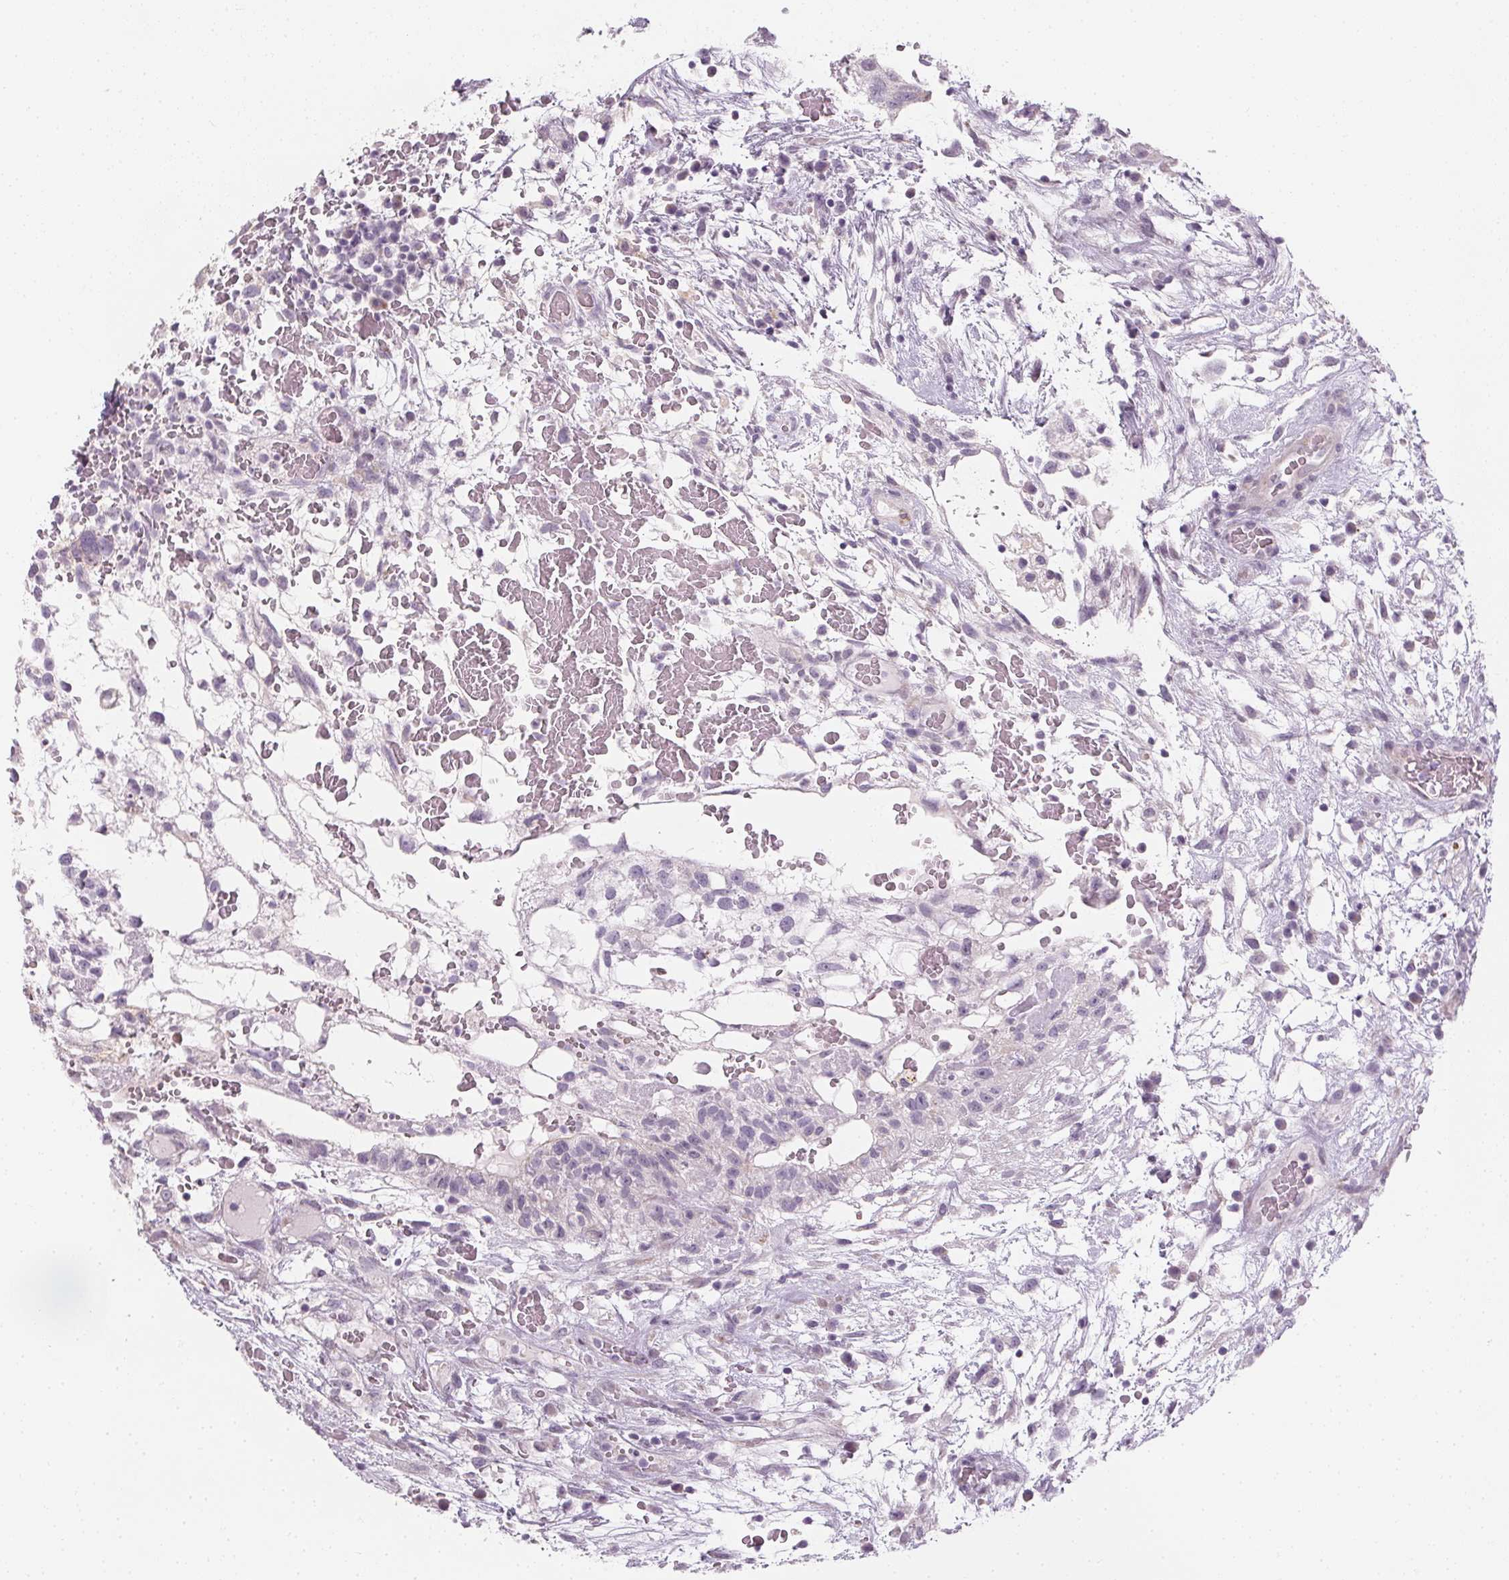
{"staining": {"intensity": "negative", "quantity": "none", "location": "none"}, "tissue": "testis cancer", "cell_type": "Tumor cells", "image_type": "cancer", "snomed": [{"axis": "morphology", "description": "Normal tissue, NOS"}, {"axis": "morphology", "description": "Carcinoma, Embryonal, NOS"}, {"axis": "topography", "description": "Testis"}], "caption": "Tumor cells show no significant protein expression in testis embryonal carcinoma.", "gene": "CCDC96", "patient": {"sex": "male", "age": 32}}